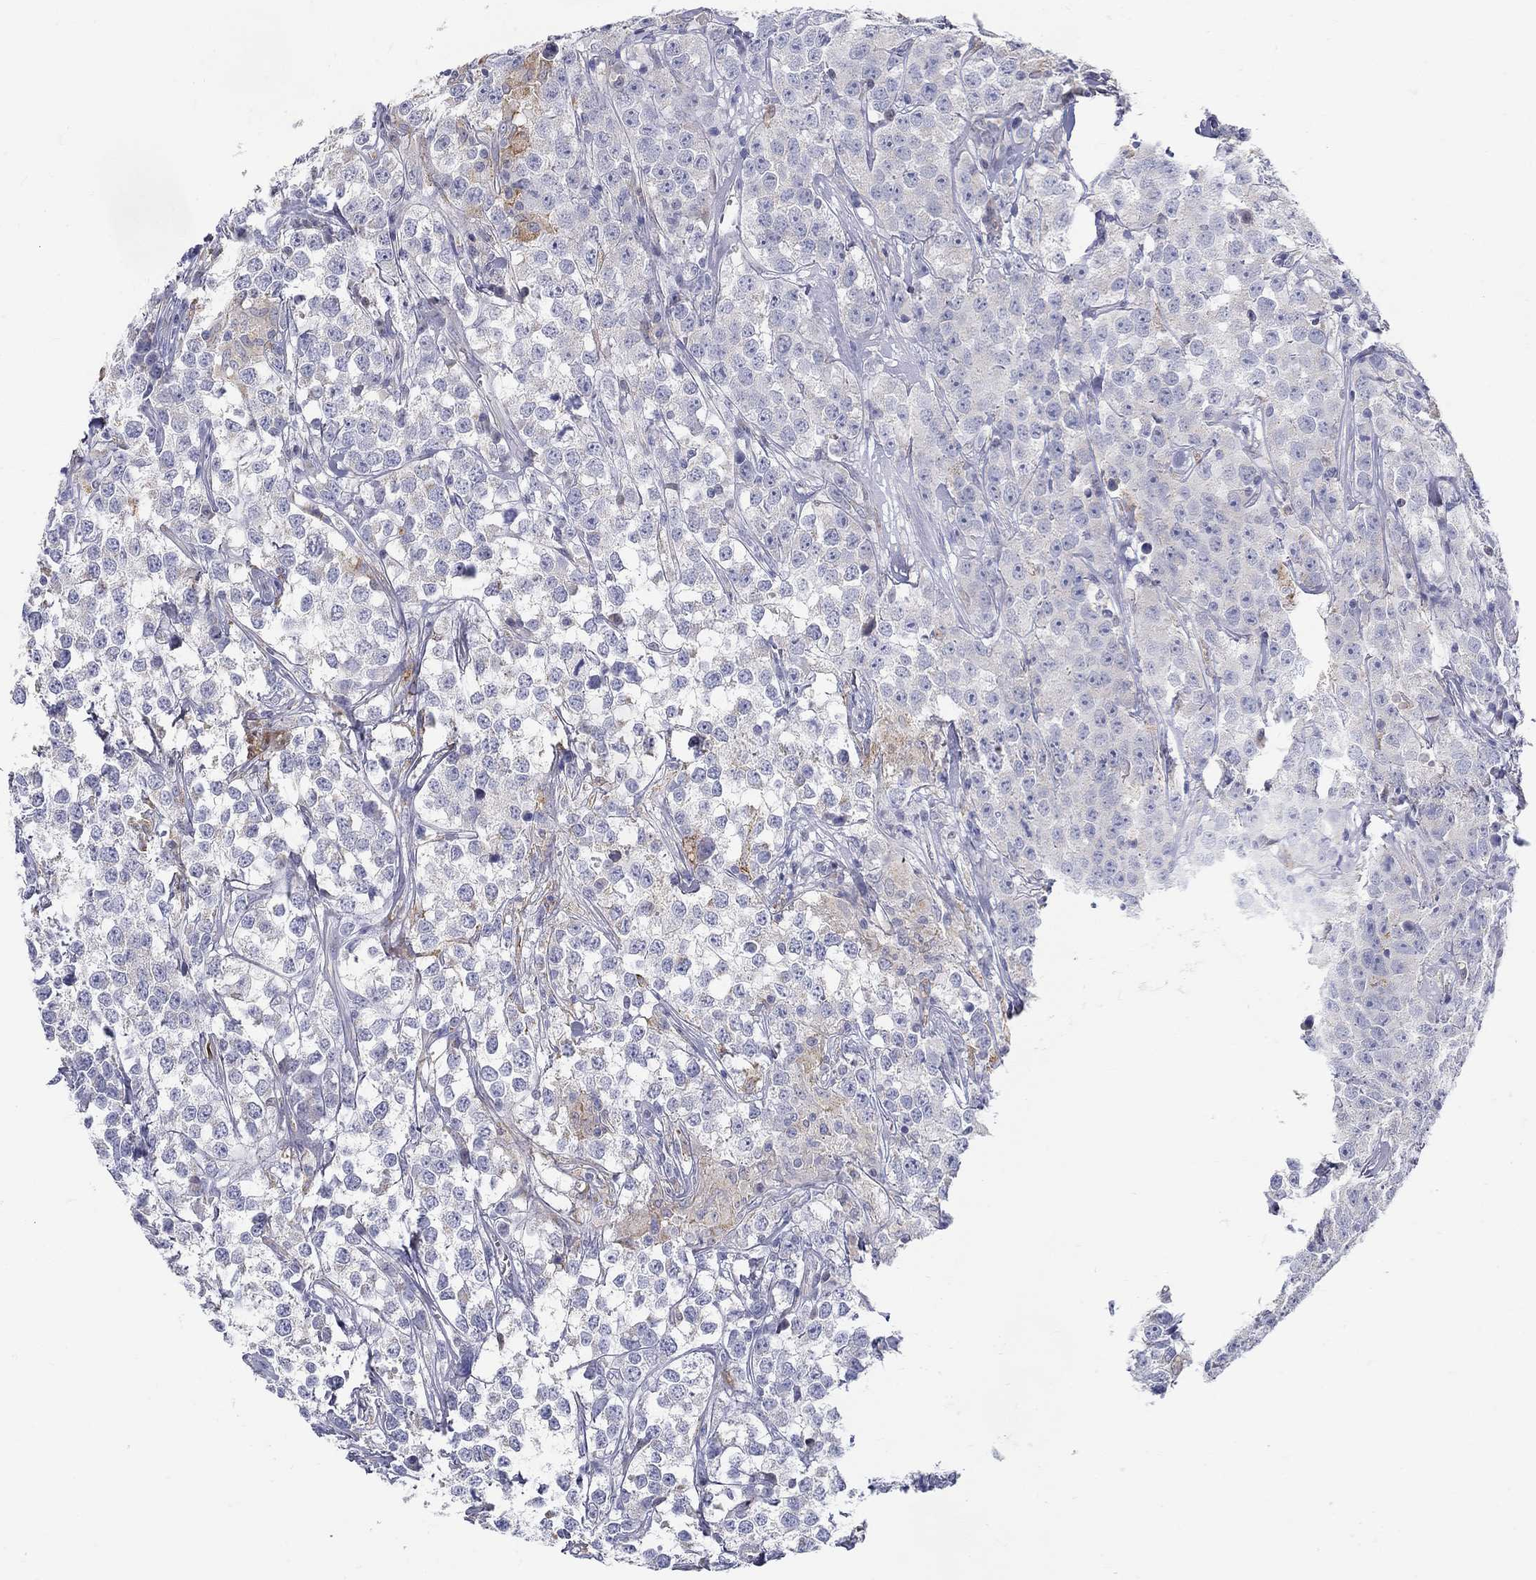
{"staining": {"intensity": "negative", "quantity": "none", "location": "none"}, "tissue": "testis cancer", "cell_type": "Tumor cells", "image_type": "cancer", "snomed": [{"axis": "morphology", "description": "Seminoma, NOS"}, {"axis": "topography", "description": "Testis"}], "caption": "IHC micrograph of neoplastic tissue: human seminoma (testis) stained with DAB demonstrates no significant protein positivity in tumor cells.", "gene": "ABCA4", "patient": {"sex": "male", "age": 59}}